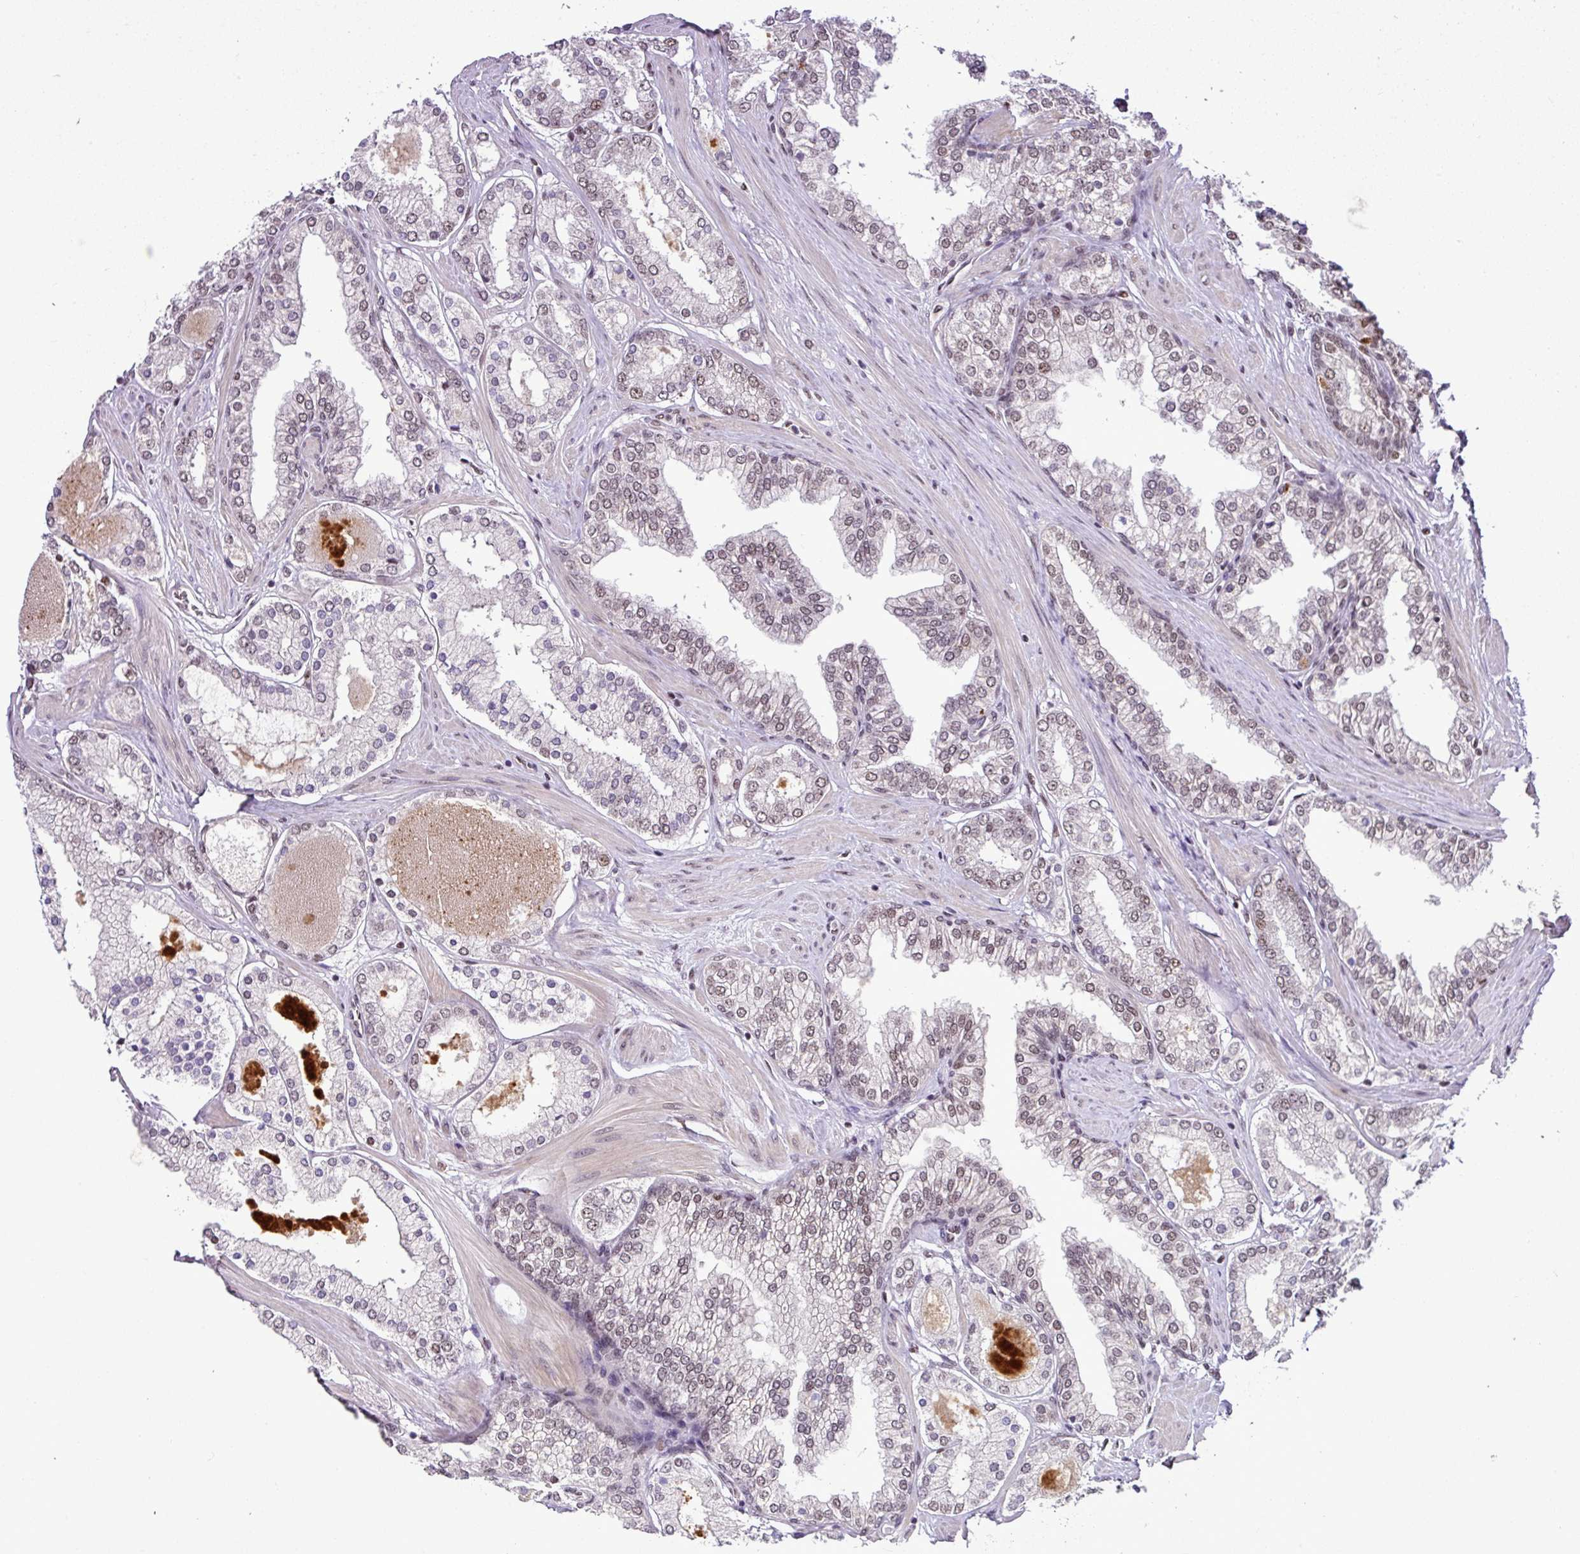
{"staining": {"intensity": "moderate", "quantity": "<25%", "location": "nuclear"}, "tissue": "prostate cancer", "cell_type": "Tumor cells", "image_type": "cancer", "snomed": [{"axis": "morphology", "description": "Adenocarcinoma, Low grade"}, {"axis": "topography", "description": "Prostate"}], "caption": "This micrograph exhibits prostate adenocarcinoma (low-grade) stained with IHC to label a protein in brown. The nuclear of tumor cells show moderate positivity for the protein. Nuclei are counter-stained blue.", "gene": "PGAP4", "patient": {"sex": "male", "age": 42}}